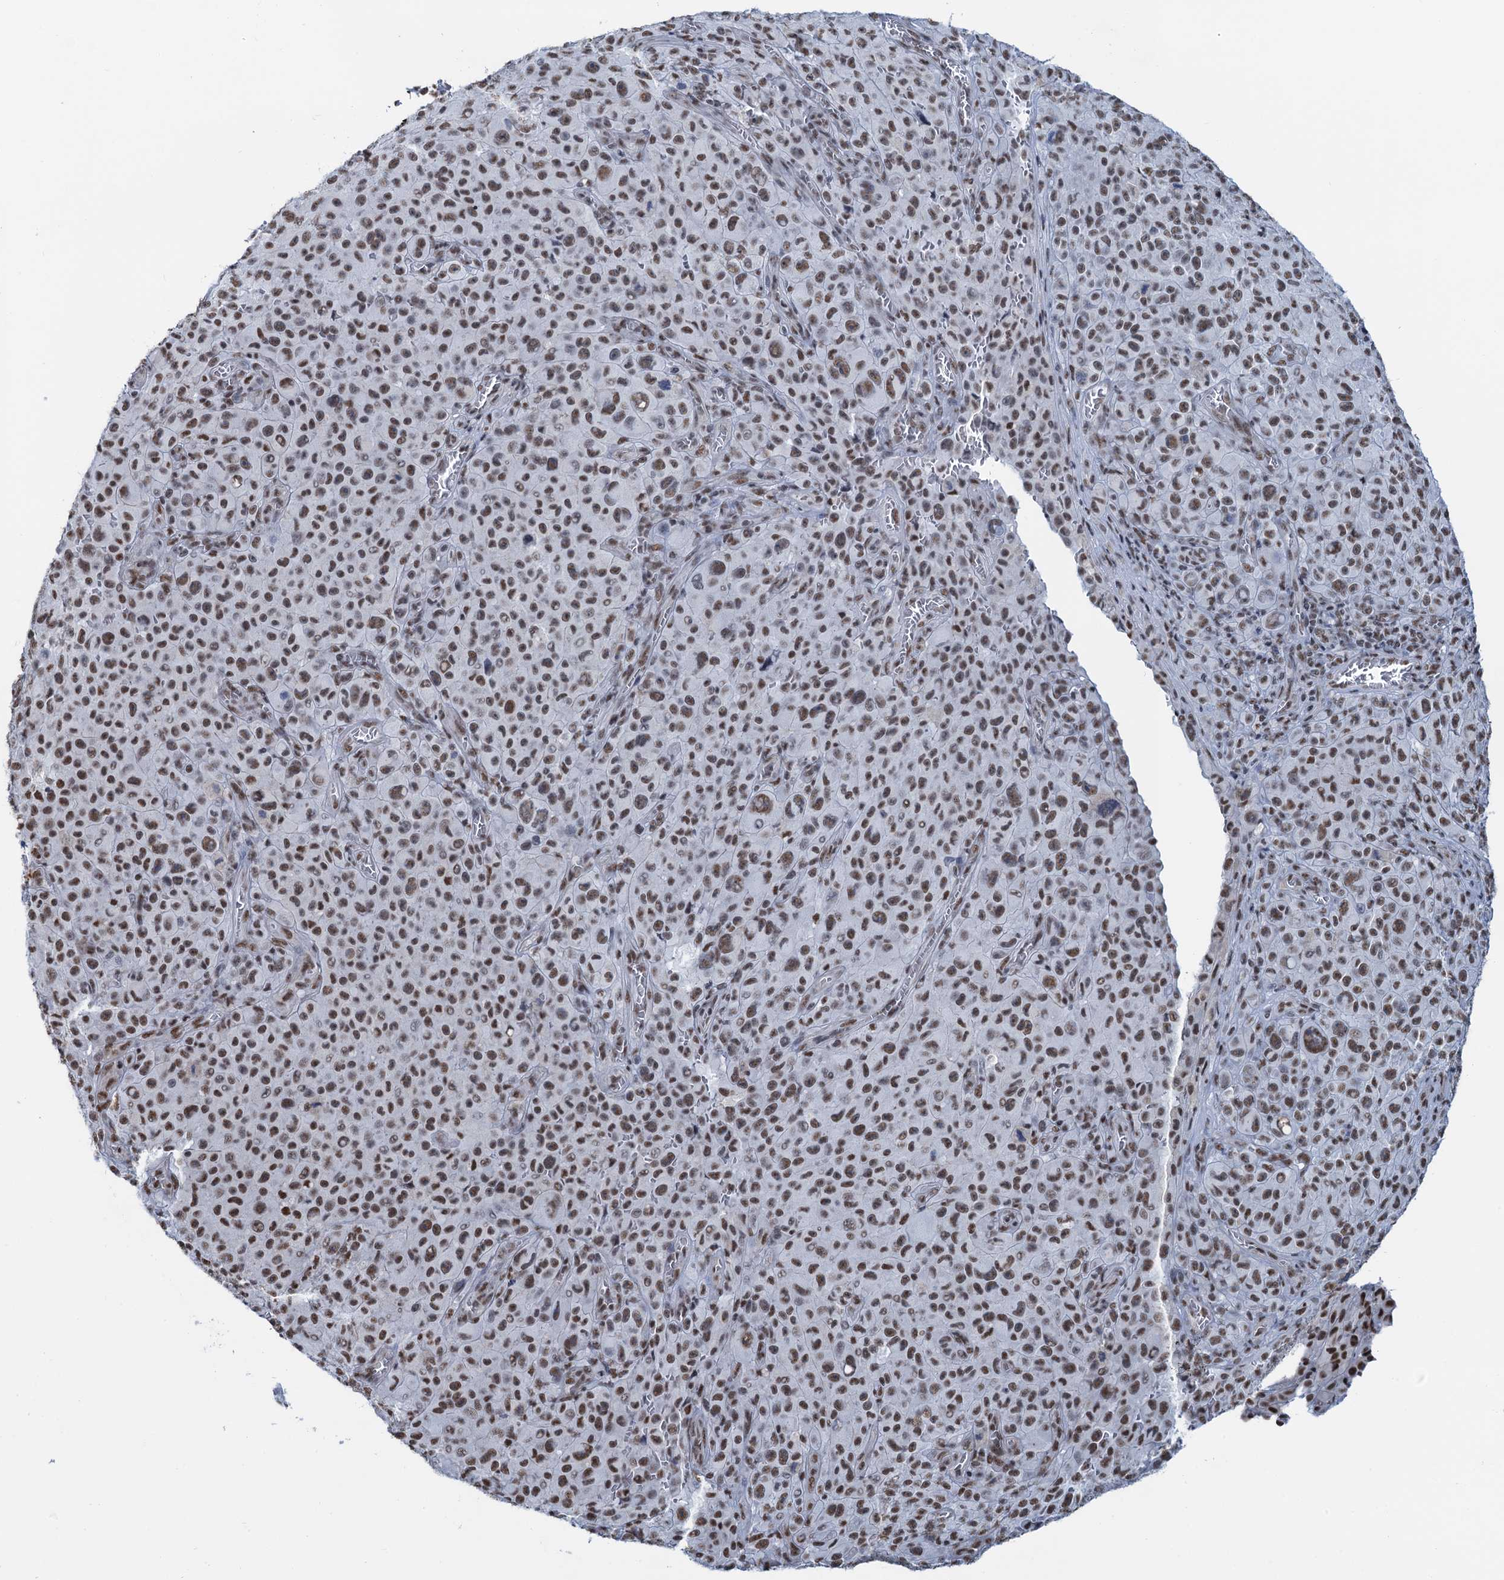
{"staining": {"intensity": "moderate", "quantity": ">75%", "location": "nuclear"}, "tissue": "melanoma", "cell_type": "Tumor cells", "image_type": "cancer", "snomed": [{"axis": "morphology", "description": "Malignant melanoma, NOS"}, {"axis": "topography", "description": "Skin"}], "caption": "Moderate nuclear positivity is seen in approximately >75% of tumor cells in melanoma. The protein of interest is shown in brown color, while the nuclei are stained blue.", "gene": "ZNF609", "patient": {"sex": "female", "age": 82}}